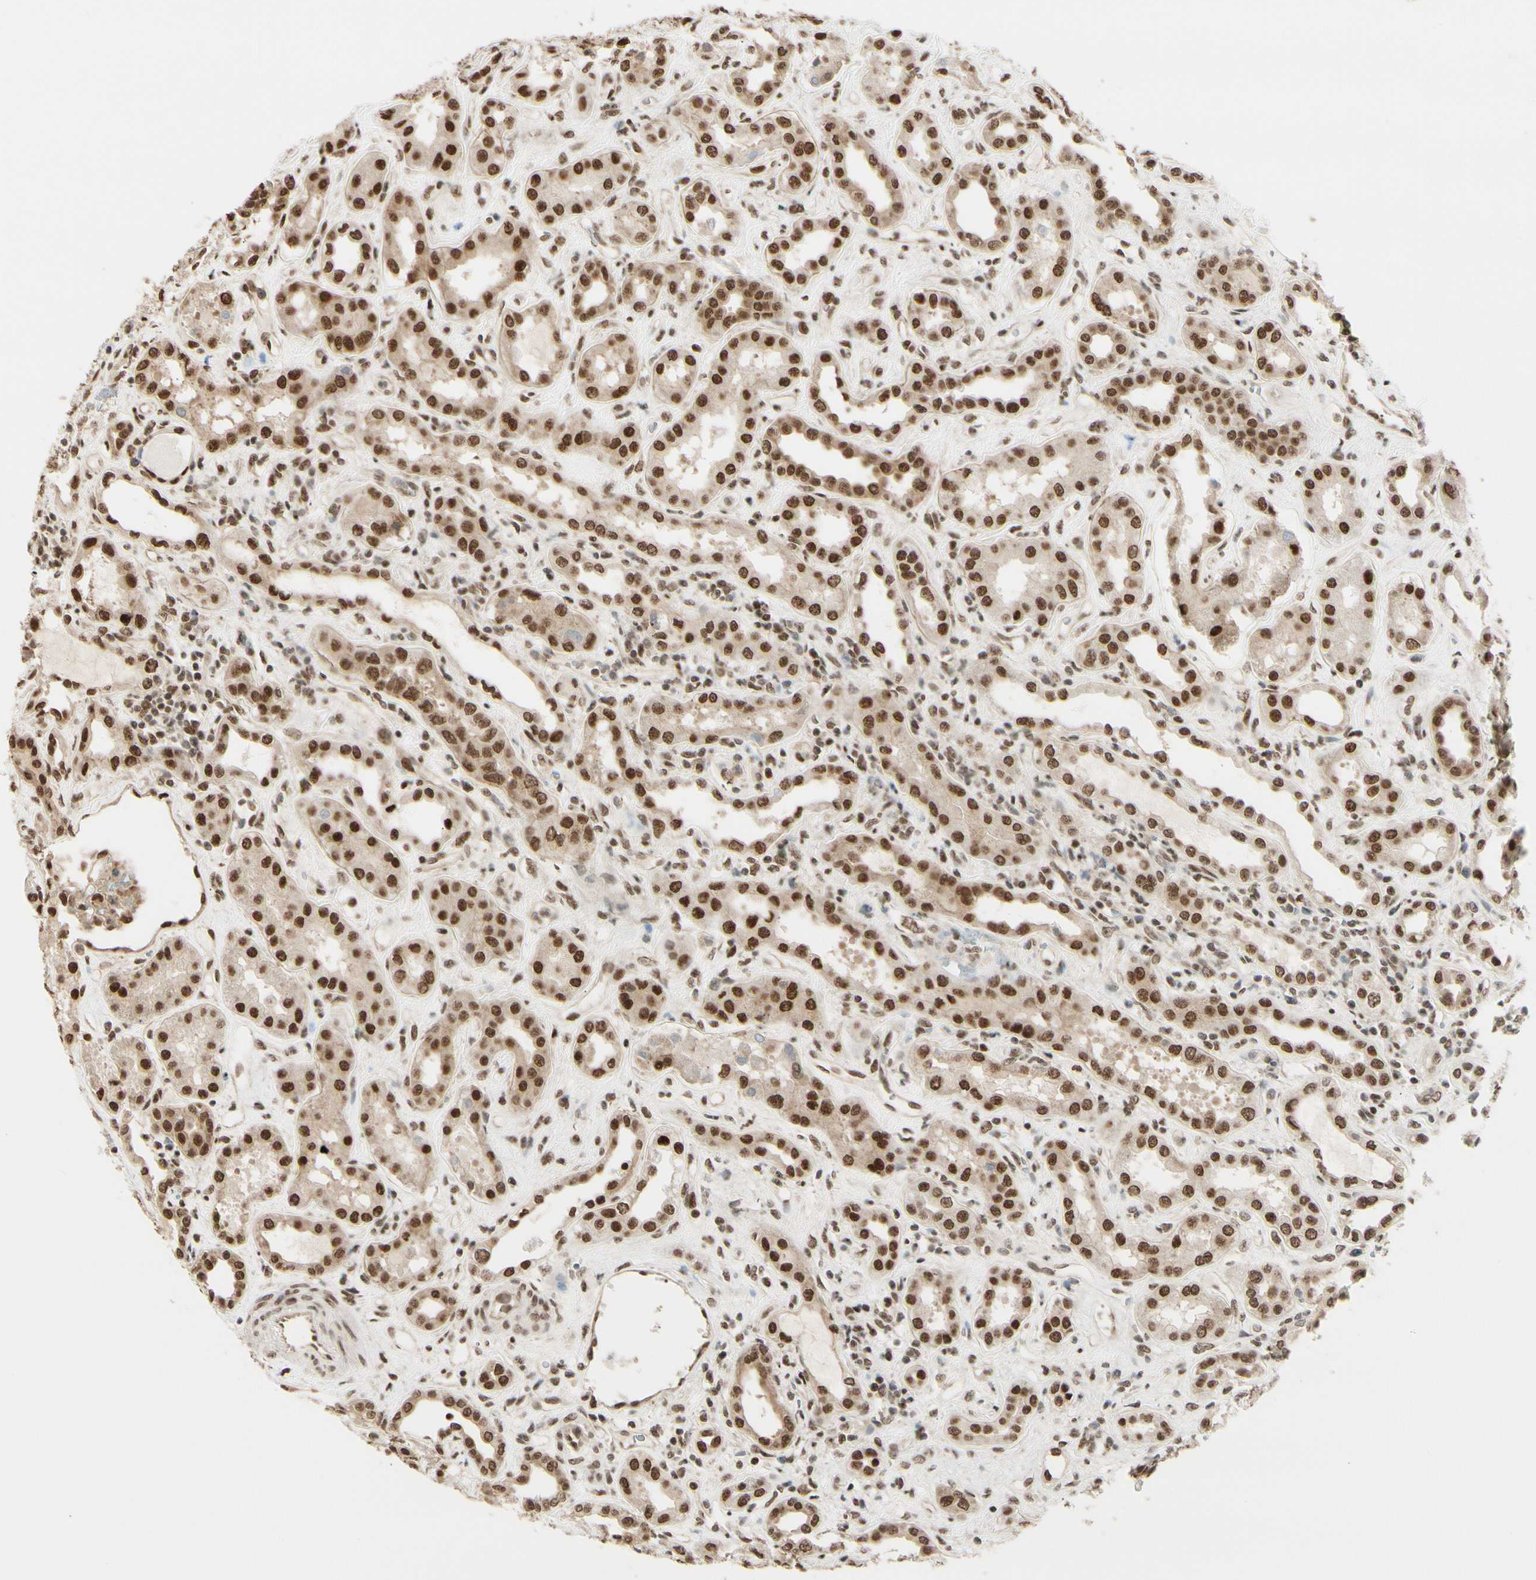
{"staining": {"intensity": "moderate", "quantity": "<25%", "location": "nuclear"}, "tissue": "kidney", "cell_type": "Cells in glomeruli", "image_type": "normal", "snomed": [{"axis": "morphology", "description": "Normal tissue, NOS"}, {"axis": "topography", "description": "Kidney"}], "caption": "Immunohistochemistry of benign human kidney demonstrates low levels of moderate nuclear staining in about <25% of cells in glomeruli.", "gene": "SUFU", "patient": {"sex": "male", "age": 59}}